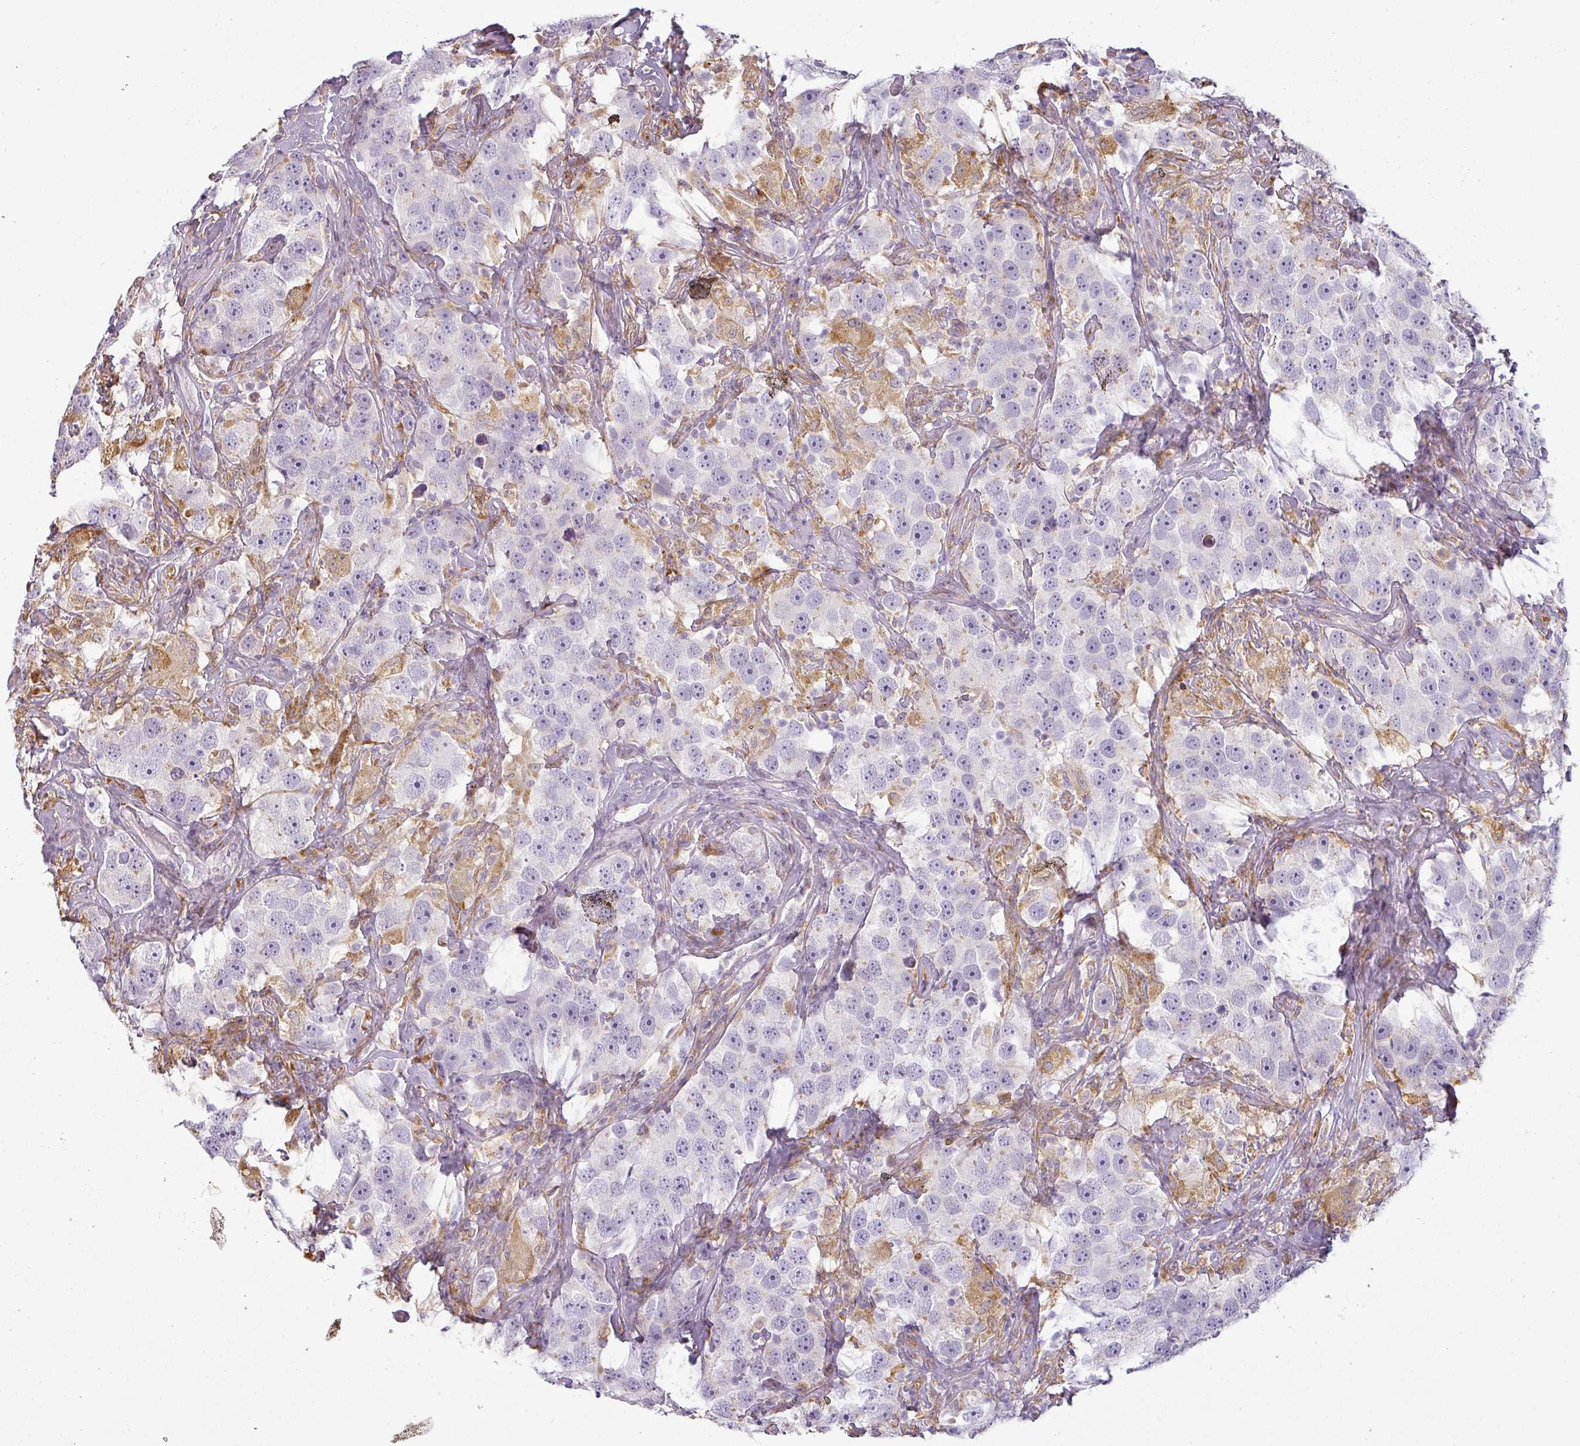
{"staining": {"intensity": "negative", "quantity": "none", "location": "none"}, "tissue": "testis cancer", "cell_type": "Tumor cells", "image_type": "cancer", "snomed": [{"axis": "morphology", "description": "Seminoma, NOS"}, {"axis": "topography", "description": "Testis"}], "caption": "High magnification brightfield microscopy of testis cancer (seminoma) stained with DAB (3,3'-diaminobenzidine) (brown) and counterstained with hematoxylin (blue): tumor cells show no significant expression.", "gene": "CCDC144A", "patient": {"sex": "male", "age": 49}}